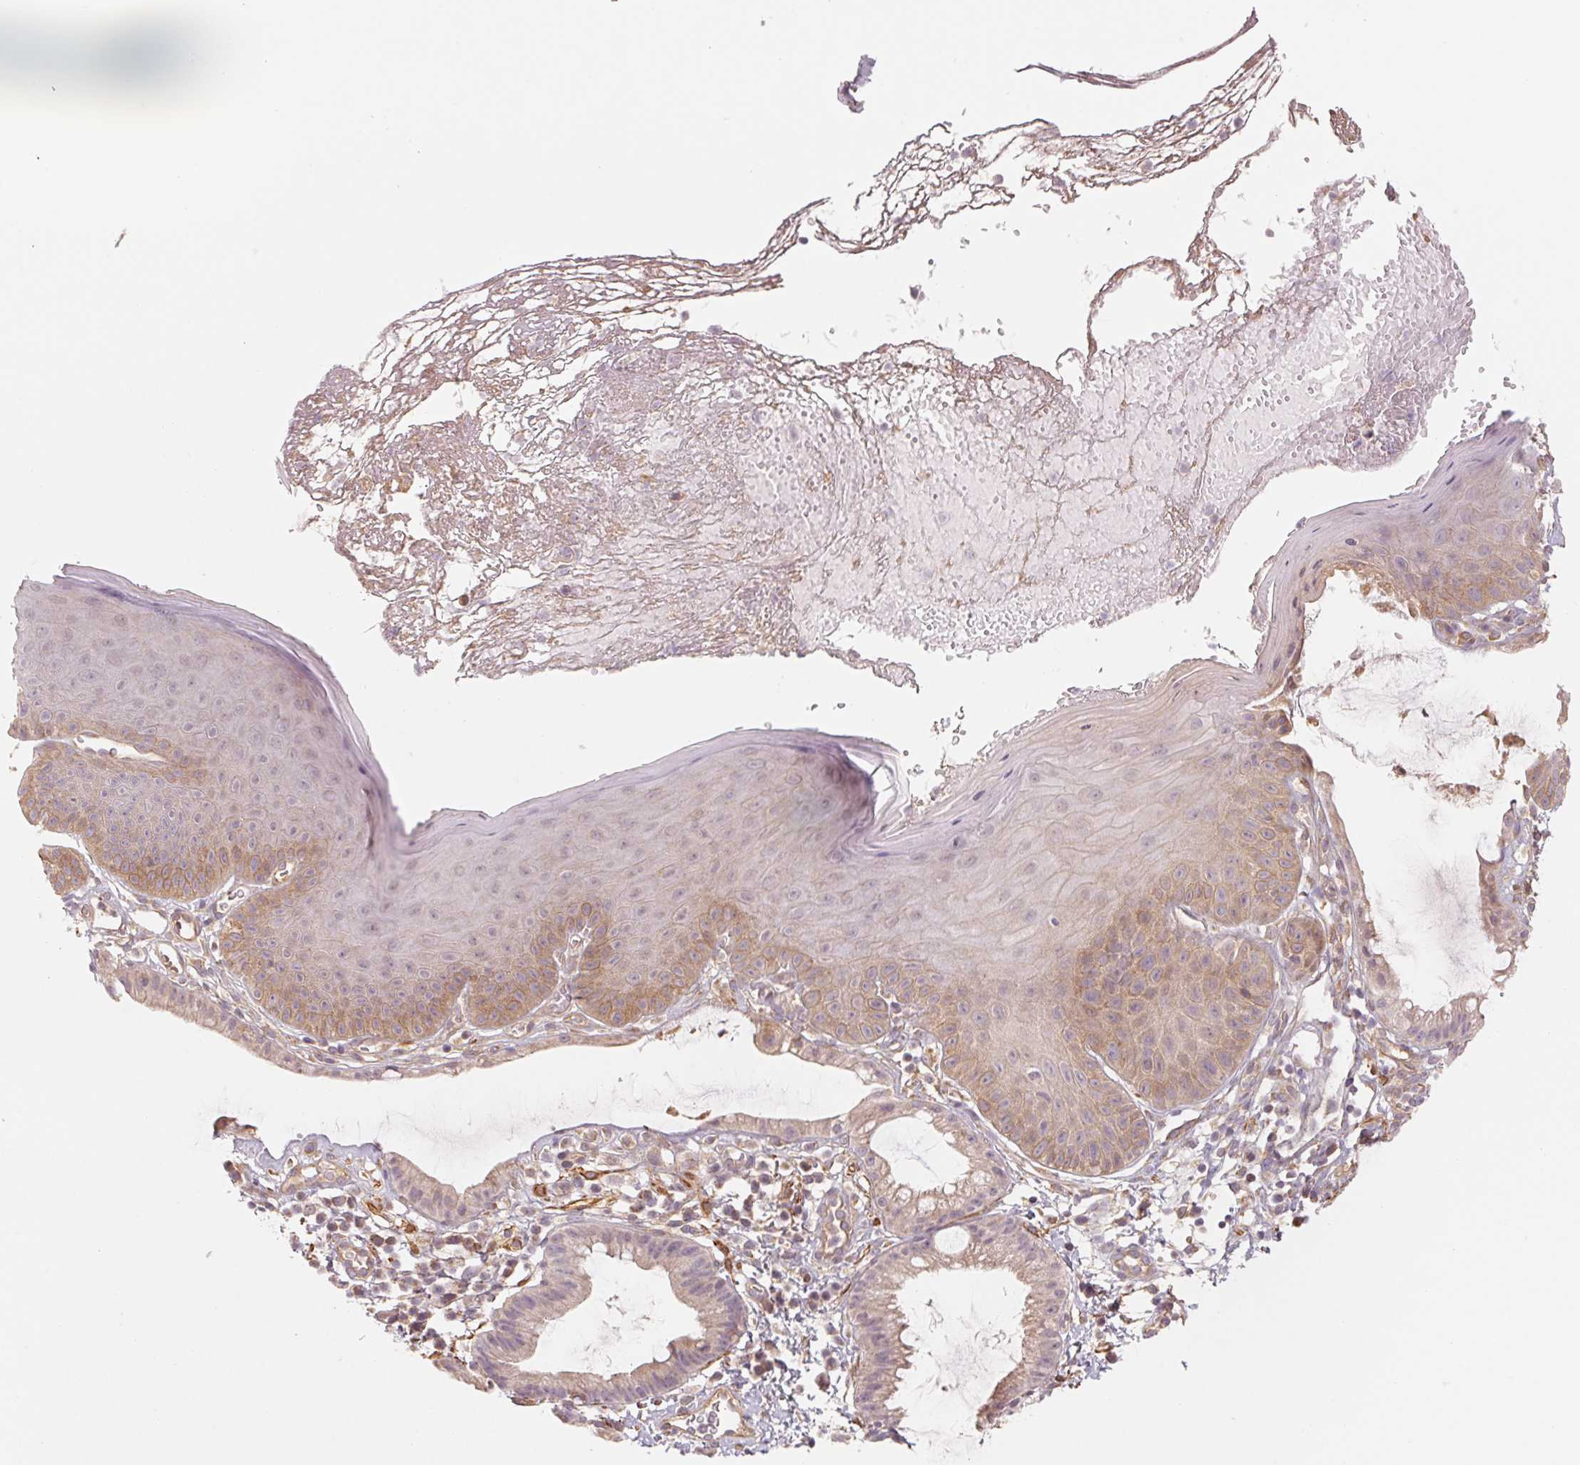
{"staining": {"intensity": "moderate", "quantity": "<25%", "location": "cytoplasmic/membranous"}, "tissue": "skin", "cell_type": "Epidermal cells", "image_type": "normal", "snomed": [{"axis": "morphology", "description": "Normal tissue, NOS"}, {"axis": "topography", "description": "Anal"}], "caption": "Epidermal cells demonstrate low levels of moderate cytoplasmic/membranous expression in approximately <25% of cells in normal human skin. The staining was performed using DAB (3,3'-diaminobenzidine) to visualize the protein expression in brown, while the nuclei were stained in blue with hematoxylin (Magnification: 20x).", "gene": "CCDC112", "patient": {"sex": "male", "age": 53}}